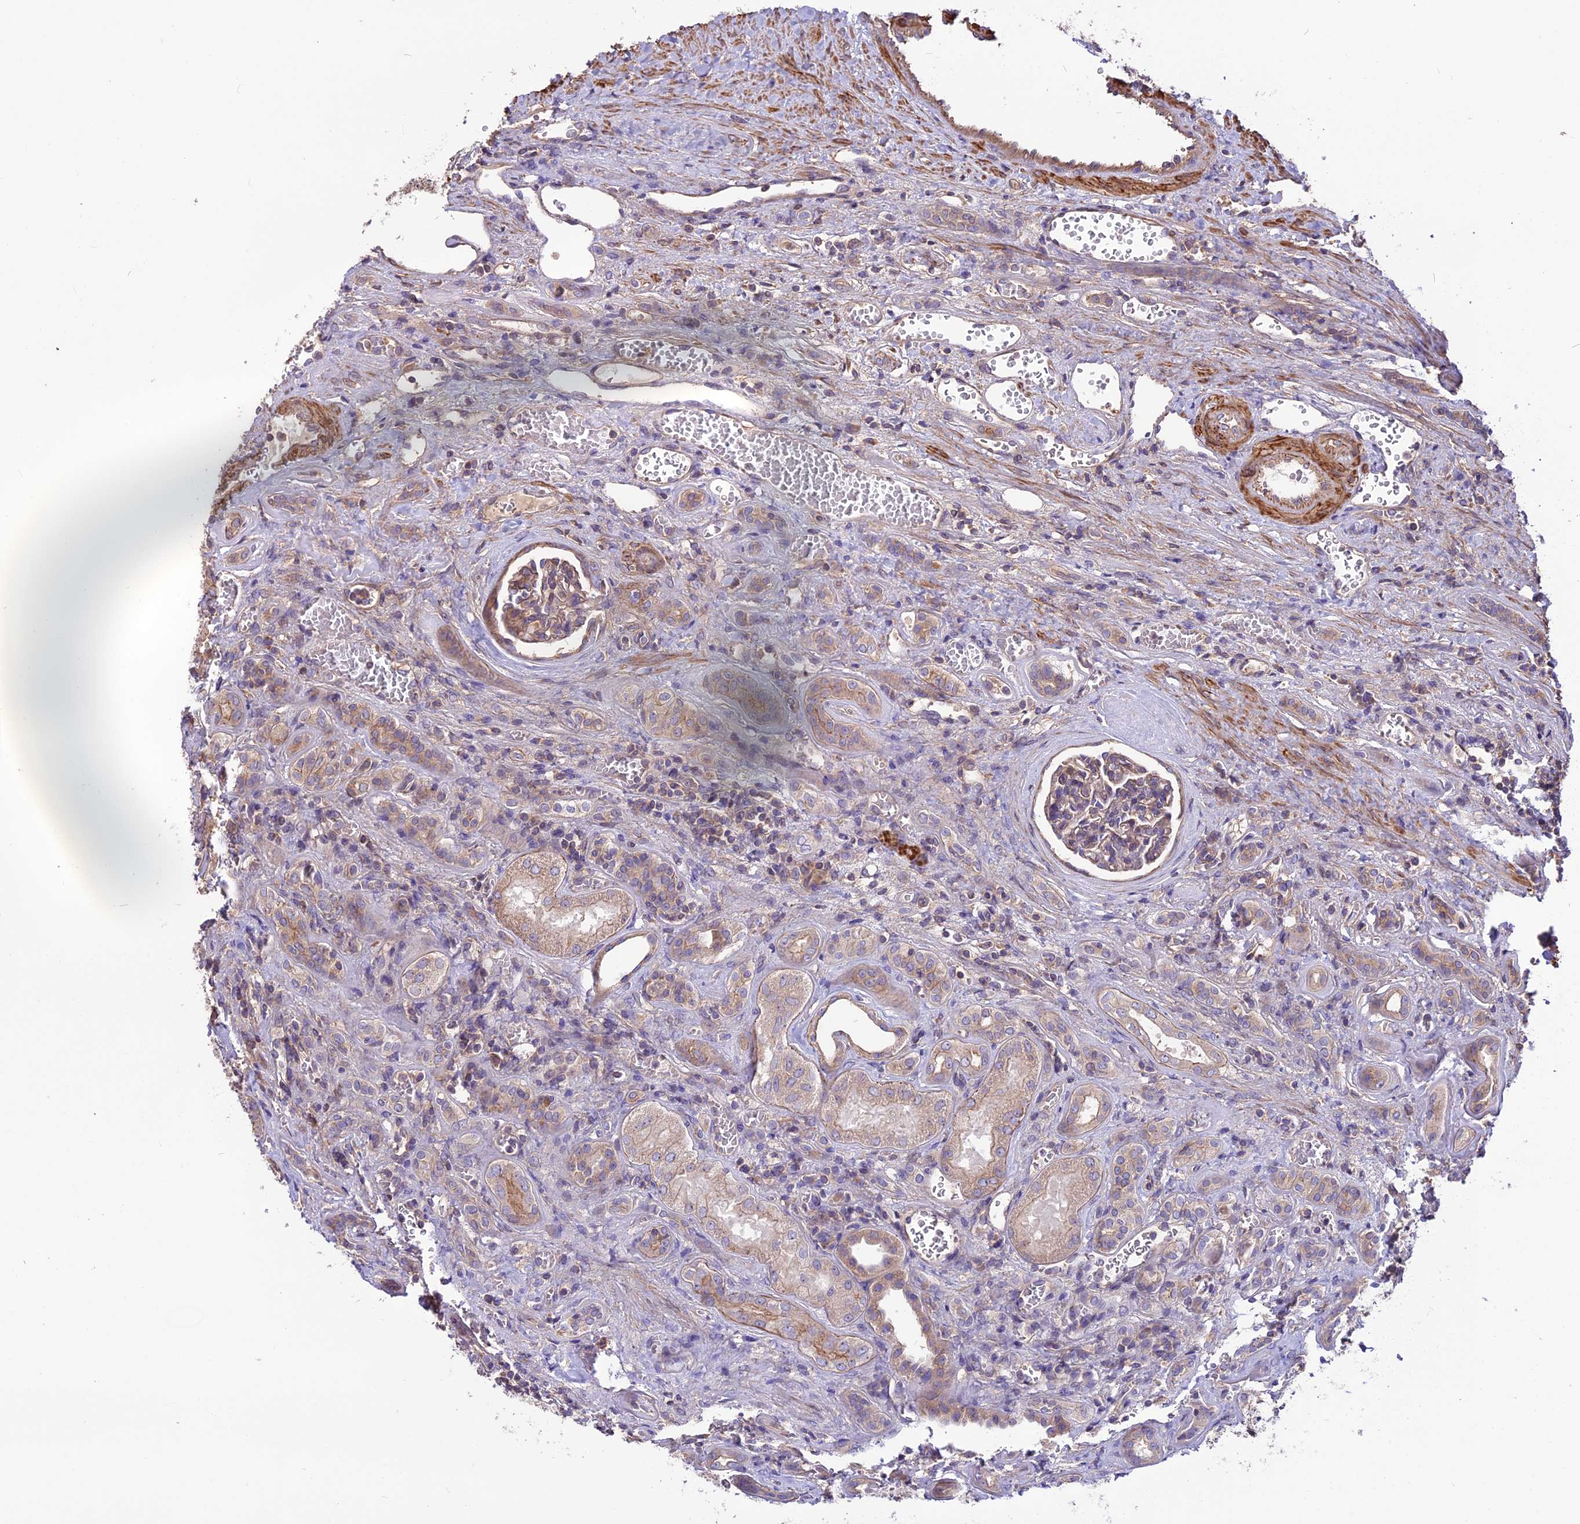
{"staining": {"intensity": "weak", "quantity": "25%-75%", "location": "cytoplasmic/membranous"}, "tissue": "kidney", "cell_type": "Cells in glomeruli", "image_type": "normal", "snomed": [{"axis": "morphology", "description": "Normal tissue, NOS"}, {"axis": "morphology", "description": "Adenocarcinoma, NOS"}, {"axis": "topography", "description": "Kidney"}], "caption": "Weak cytoplasmic/membranous protein staining is present in about 25%-75% of cells in glomeruli in kidney. The protein is shown in brown color, while the nuclei are stained blue.", "gene": "ANO3", "patient": {"sex": "female", "age": 68}}